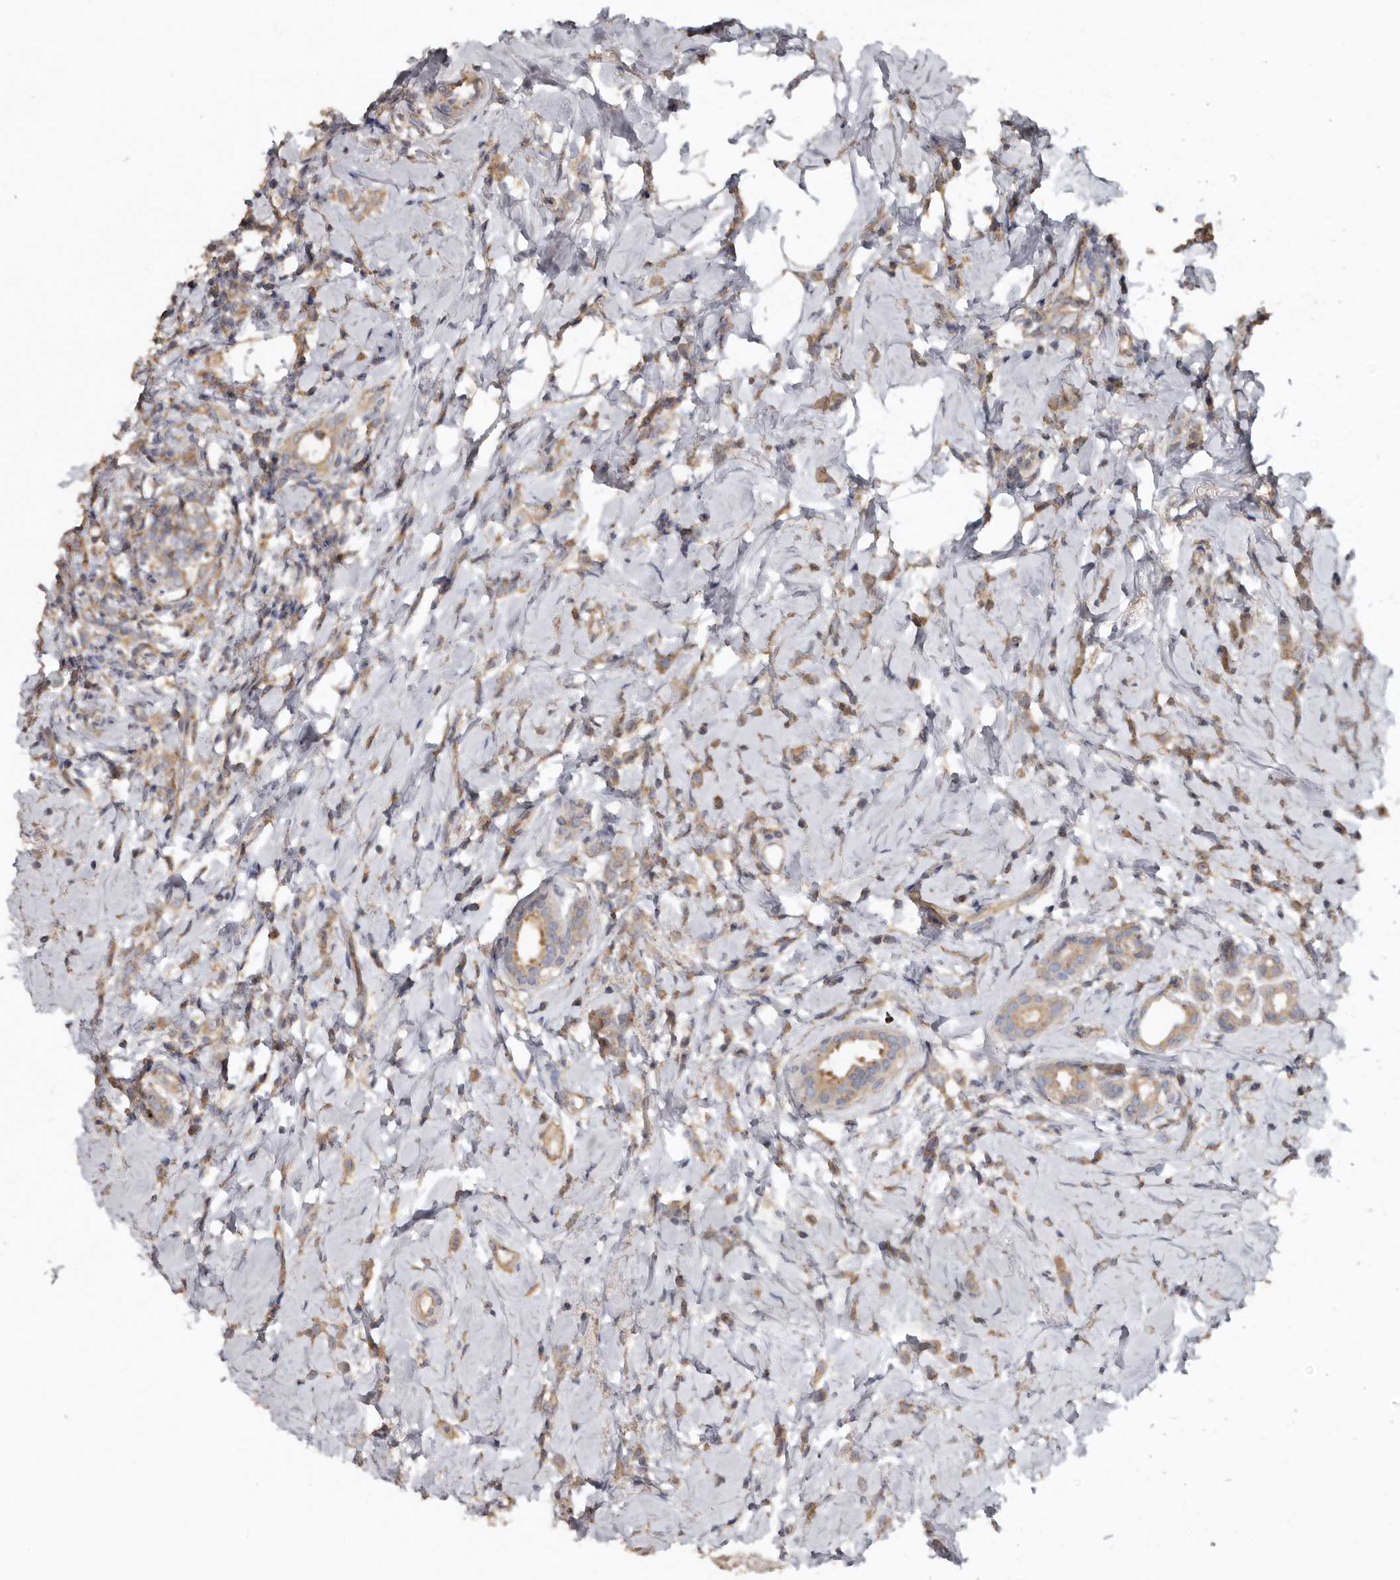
{"staining": {"intensity": "weak", "quantity": ">75%", "location": "cytoplasmic/membranous"}, "tissue": "breast cancer", "cell_type": "Tumor cells", "image_type": "cancer", "snomed": [{"axis": "morphology", "description": "Lobular carcinoma"}, {"axis": "topography", "description": "Breast"}], "caption": "Protein staining displays weak cytoplasmic/membranous expression in about >75% of tumor cells in breast lobular carcinoma.", "gene": "FLCN", "patient": {"sex": "female", "age": 47}}